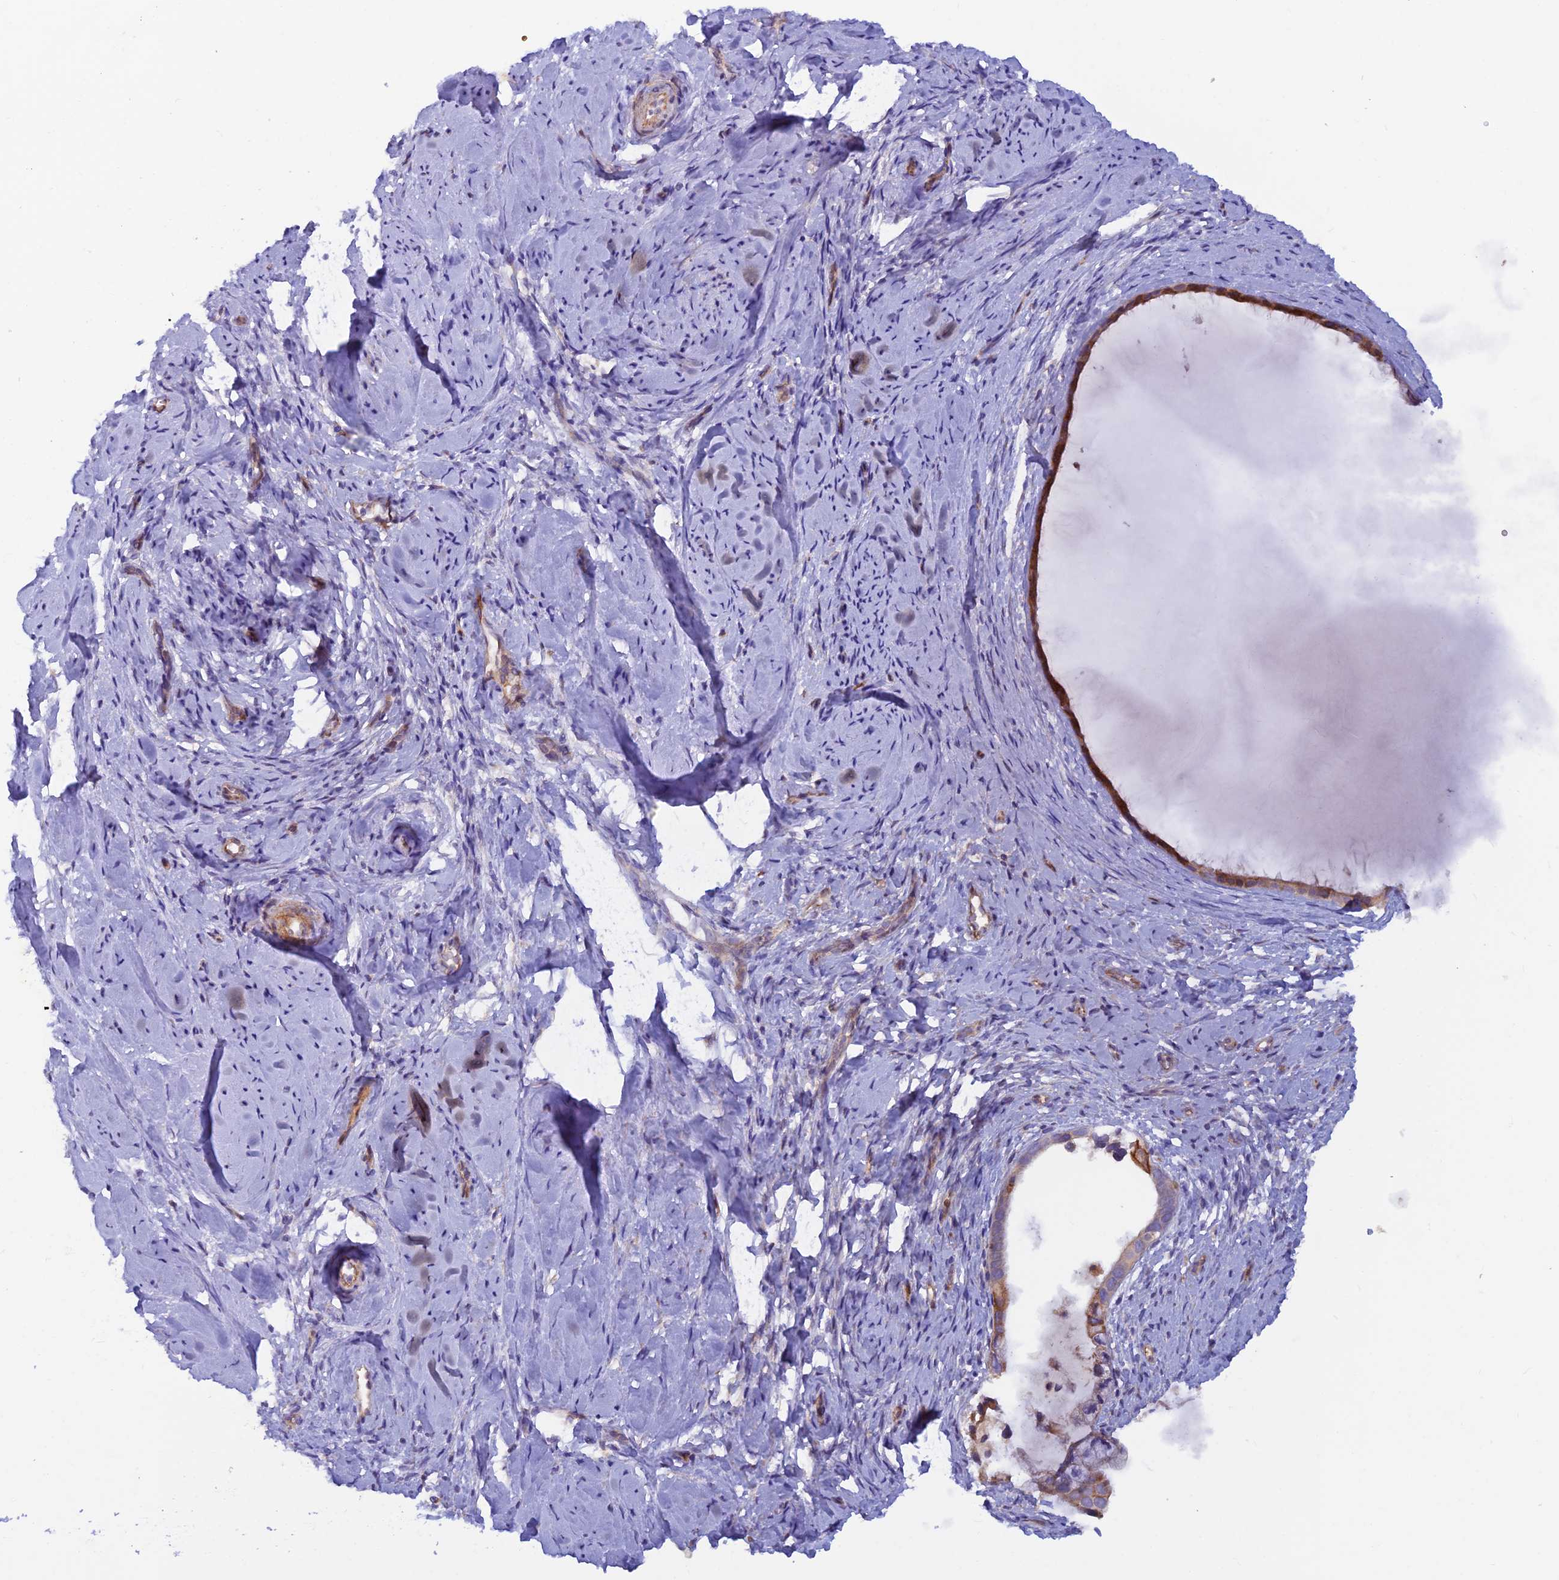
{"staining": {"intensity": "moderate", "quantity": ">75%", "location": "cytoplasmic/membranous"}, "tissue": "cervix", "cell_type": "Glandular cells", "image_type": "normal", "snomed": [{"axis": "morphology", "description": "Normal tissue, NOS"}, {"axis": "topography", "description": "Cervix"}], "caption": "Cervix stained with immunohistochemistry (IHC) reveals moderate cytoplasmic/membranous positivity in about >75% of glandular cells. (brown staining indicates protein expression, while blue staining denotes nuclei).", "gene": "GMCL1", "patient": {"sex": "female", "age": 57}}